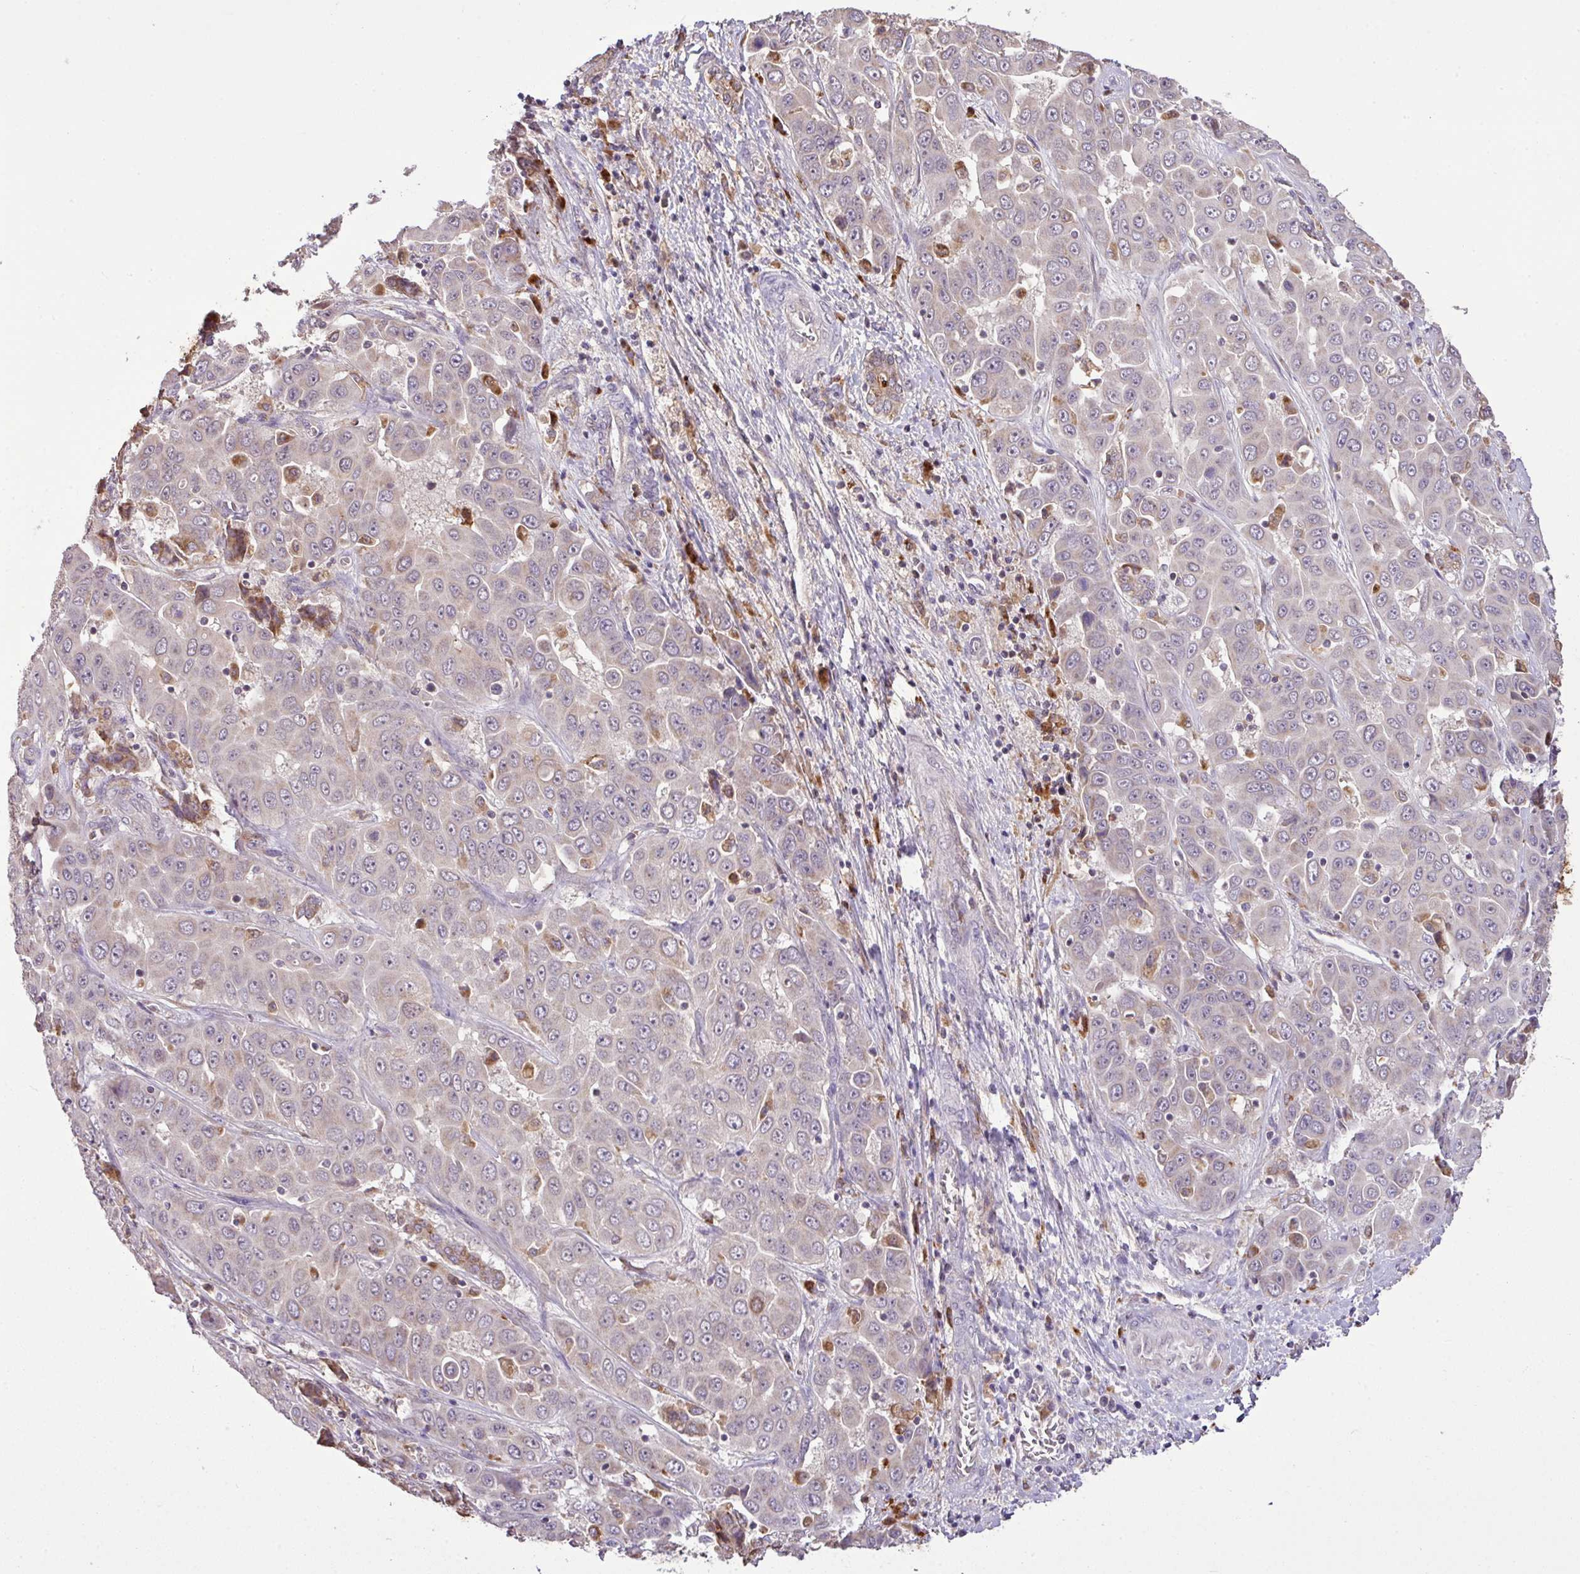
{"staining": {"intensity": "negative", "quantity": "none", "location": "none"}, "tissue": "liver cancer", "cell_type": "Tumor cells", "image_type": "cancer", "snomed": [{"axis": "morphology", "description": "Cholangiocarcinoma"}, {"axis": "topography", "description": "Liver"}], "caption": "Human liver cancer (cholangiocarcinoma) stained for a protein using IHC exhibits no expression in tumor cells.", "gene": "SMCO4", "patient": {"sex": "female", "age": 52}}